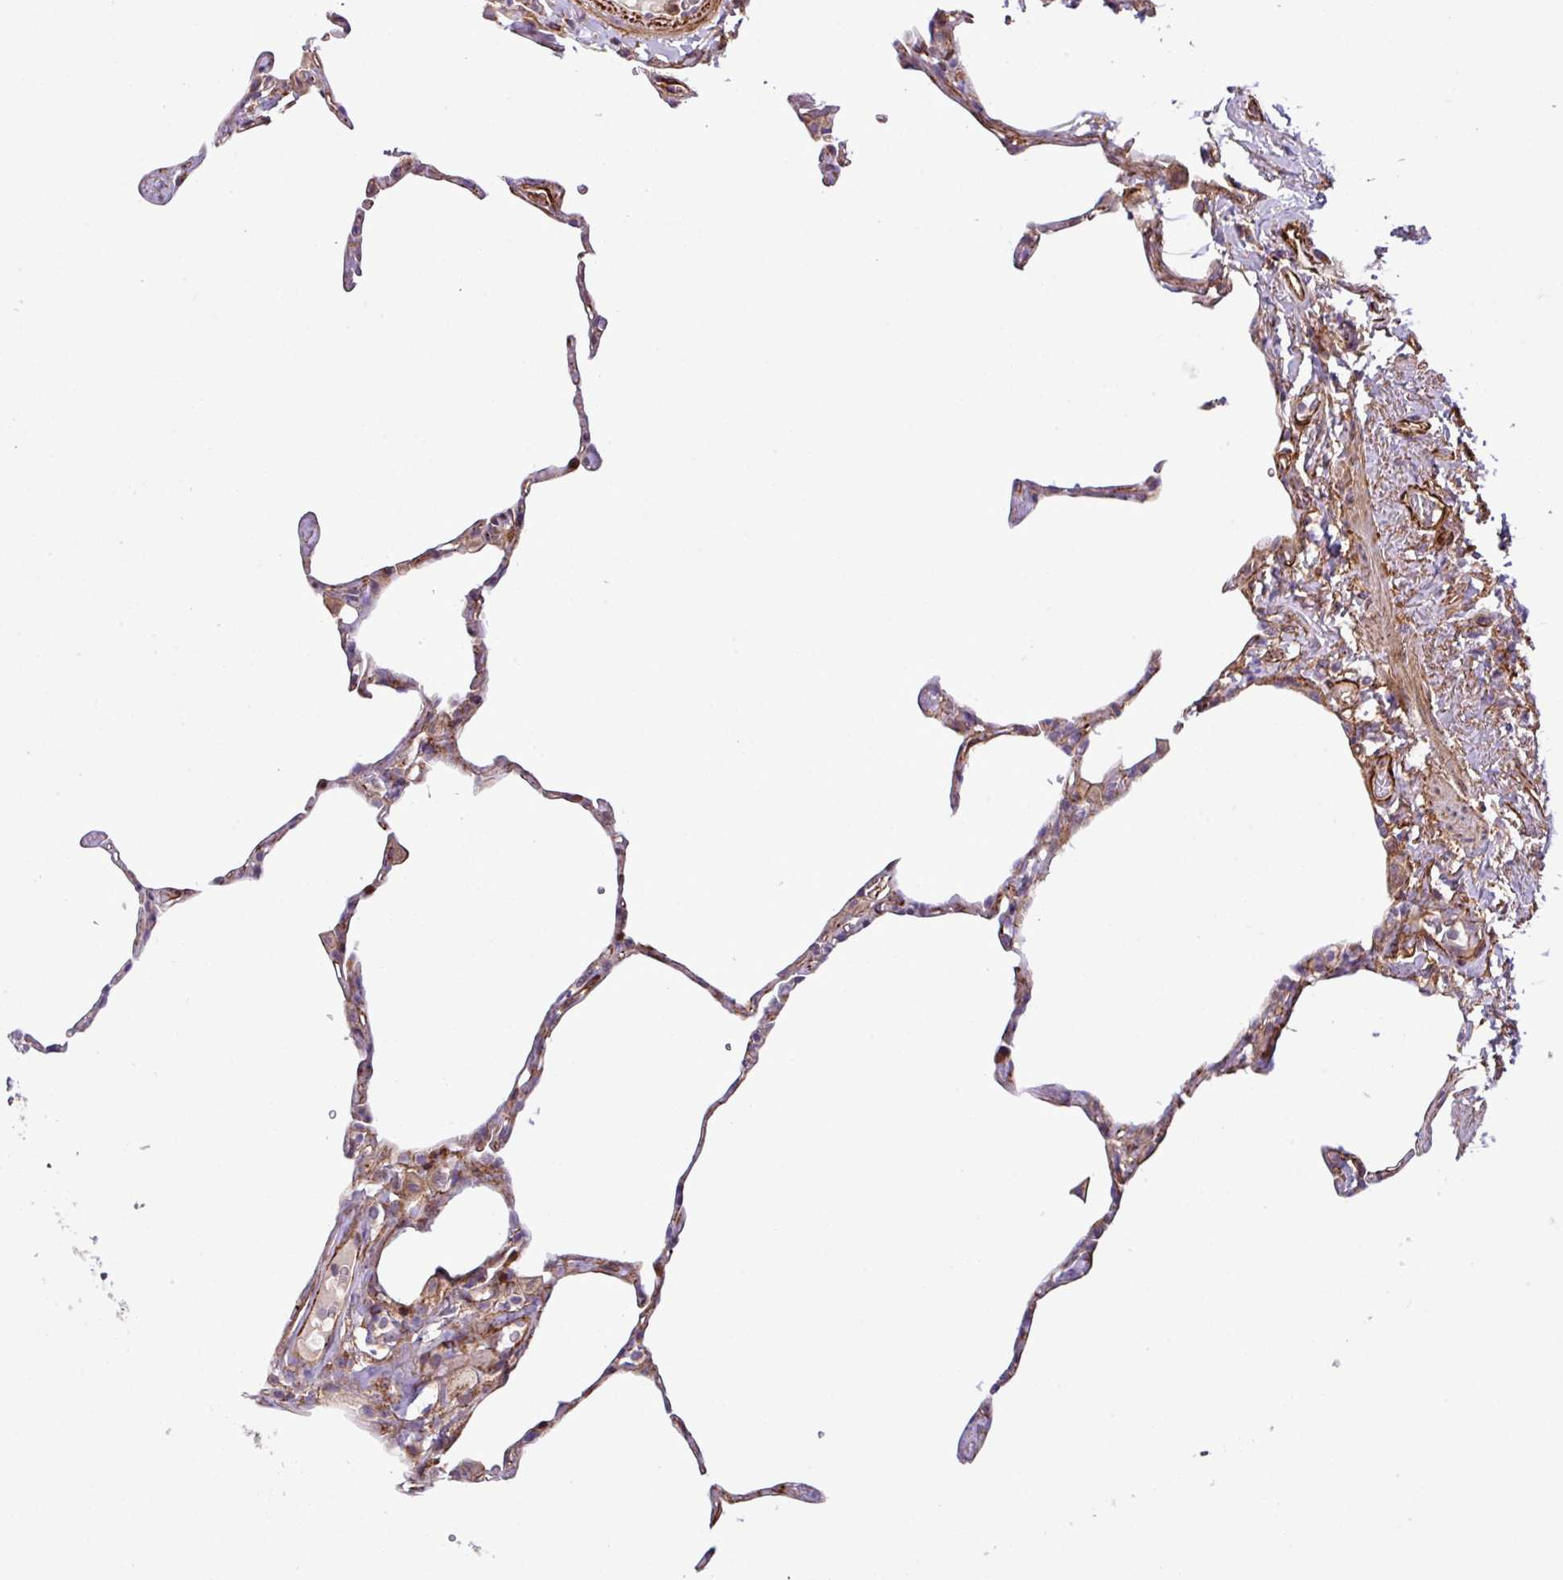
{"staining": {"intensity": "moderate", "quantity": "25%-75%", "location": "cytoplasmic/membranous"}, "tissue": "lung", "cell_type": "Alveolar cells", "image_type": "normal", "snomed": [{"axis": "morphology", "description": "Normal tissue, NOS"}, {"axis": "topography", "description": "Lung"}], "caption": "A histopathology image of lung stained for a protein demonstrates moderate cytoplasmic/membranous brown staining in alveolar cells. The staining was performed using DAB (3,3'-diaminobenzidine) to visualize the protein expression in brown, while the nuclei were stained in blue with hematoxylin (Magnification: 20x).", "gene": "FAM47E", "patient": {"sex": "male", "age": 65}}